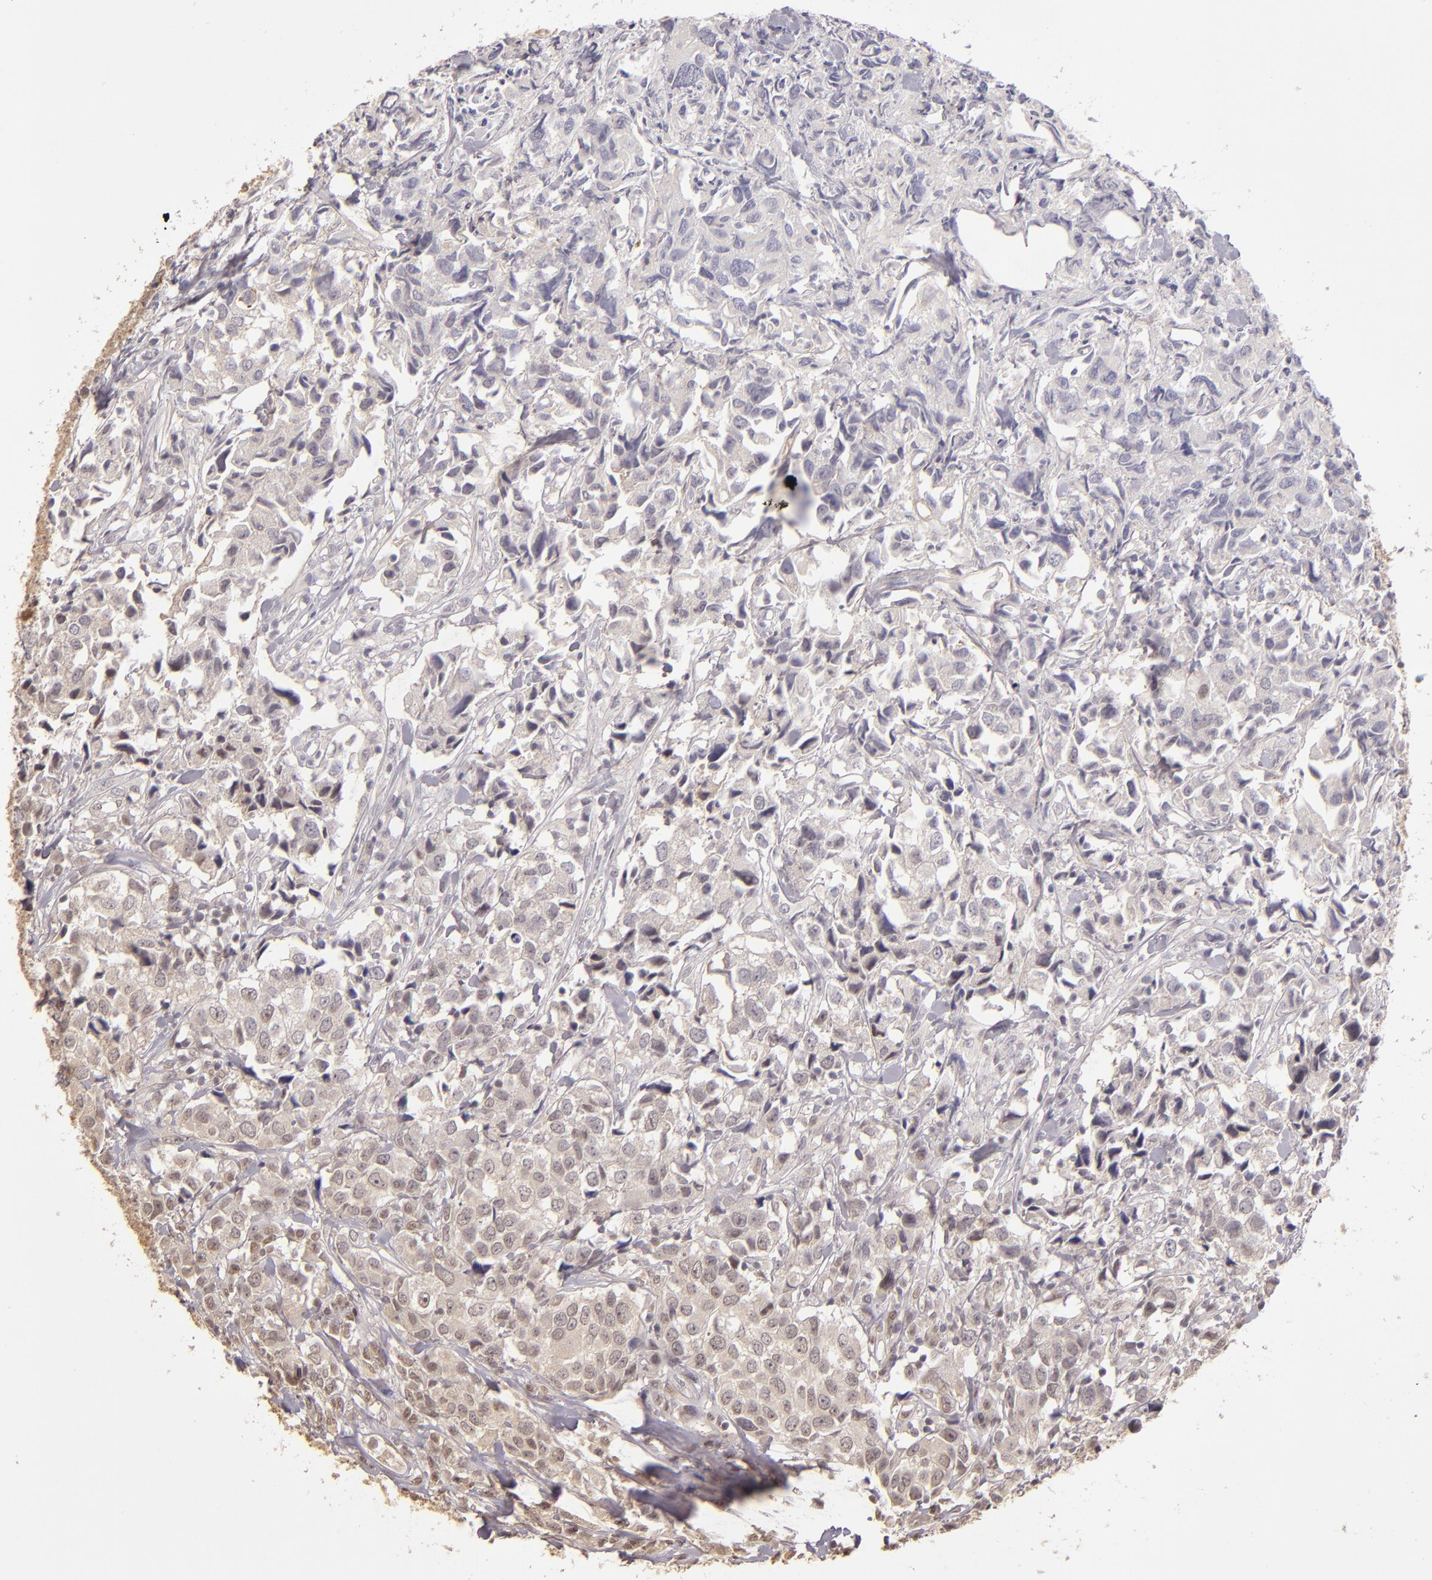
{"staining": {"intensity": "weak", "quantity": ">75%", "location": "cytoplasmic/membranous"}, "tissue": "urothelial cancer", "cell_type": "Tumor cells", "image_type": "cancer", "snomed": [{"axis": "morphology", "description": "Urothelial carcinoma, High grade"}, {"axis": "topography", "description": "Urinary bladder"}], "caption": "A micrograph showing weak cytoplasmic/membranous expression in about >75% of tumor cells in urothelial cancer, as visualized by brown immunohistochemical staining.", "gene": "LRG1", "patient": {"sex": "female", "age": 75}}